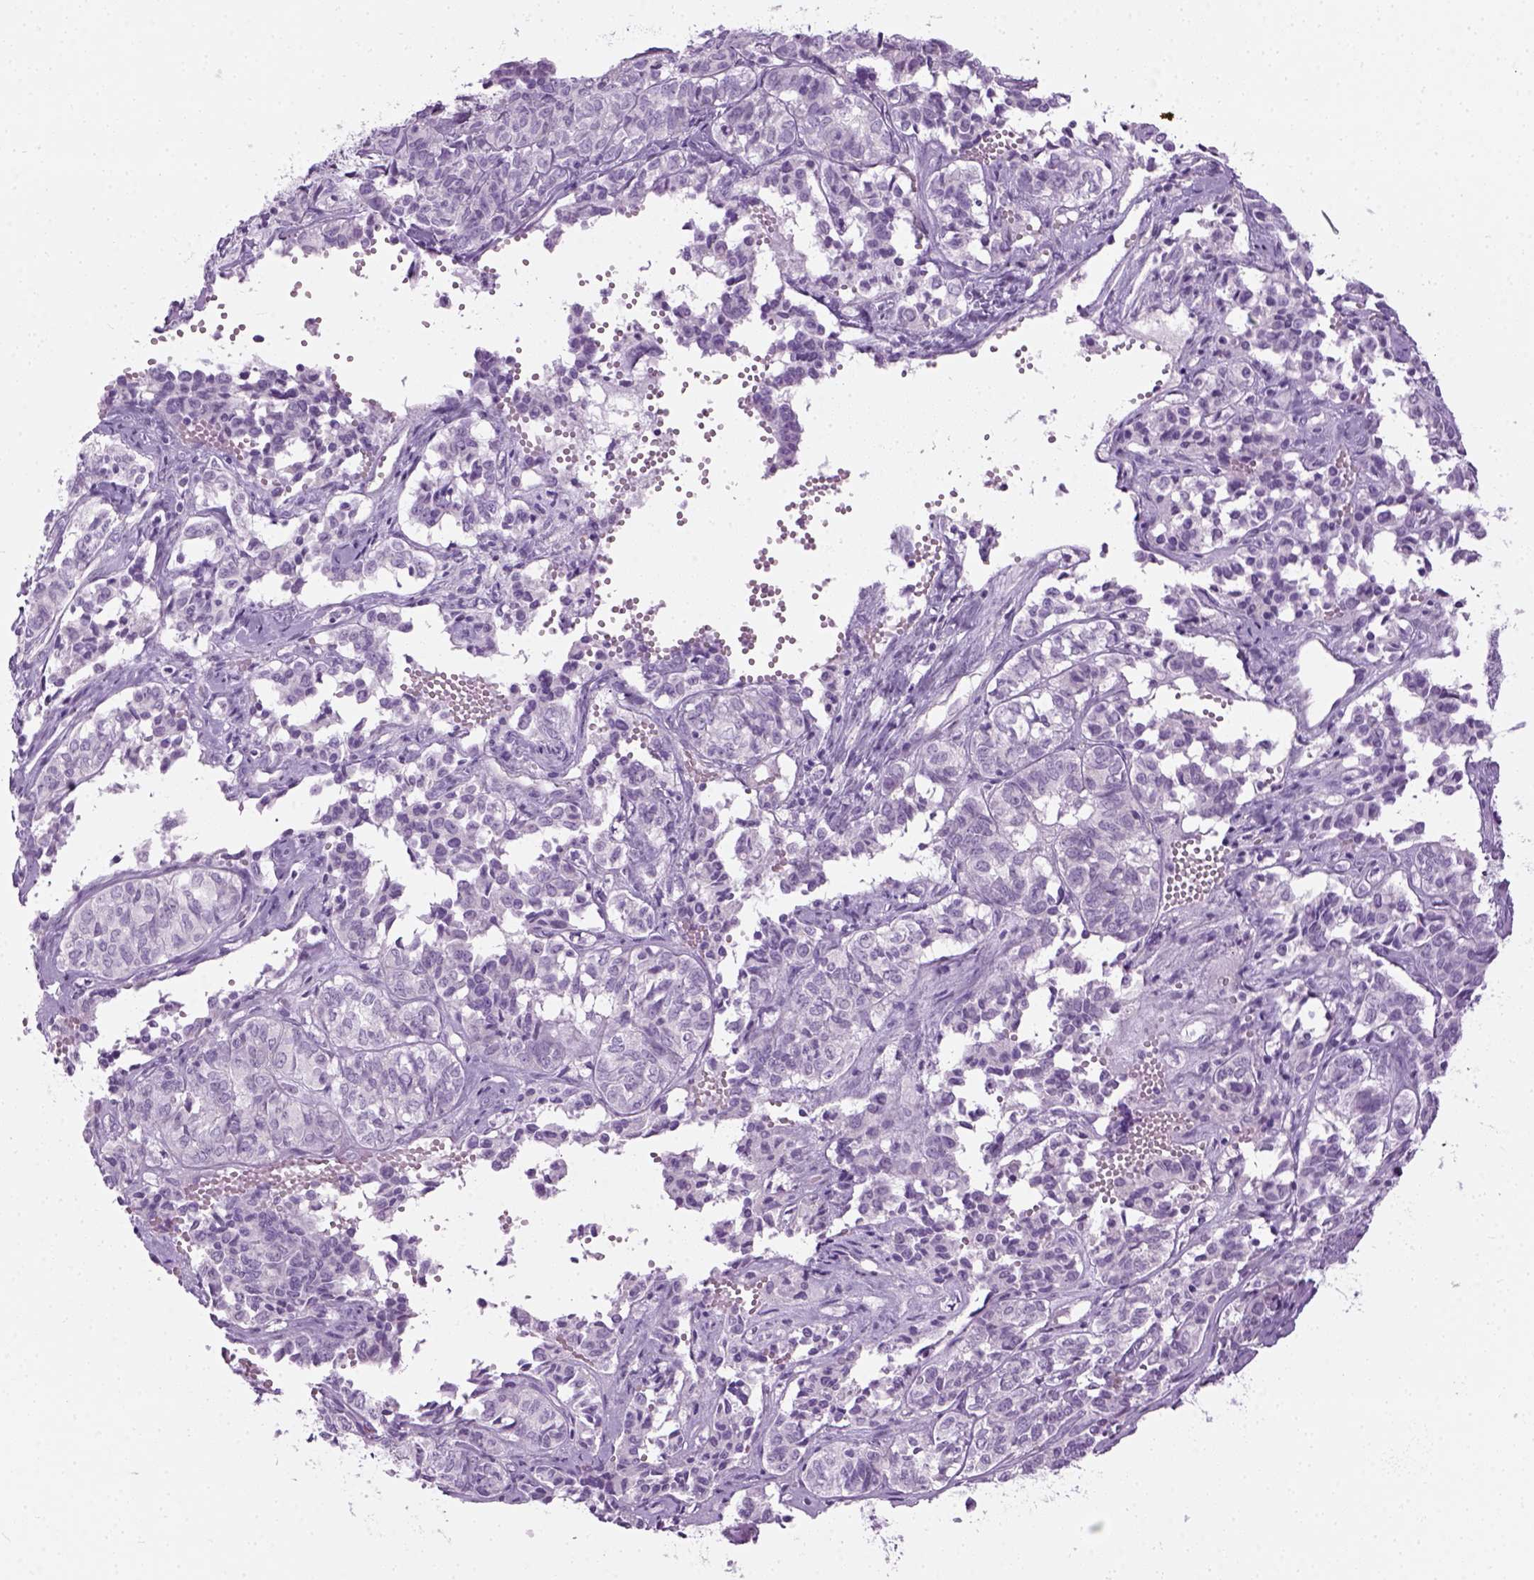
{"staining": {"intensity": "negative", "quantity": "none", "location": "none"}, "tissue": "ovarian cancer", "cell_type": "Tumor cells", "image_type": "cancer", "snomed": [{"axis": "morphology", "description": "Carcinoma, endometroid"}, {"axis": "topography", "description": "Ovary"}], "caption": "A high-resolution photomicrograph shows immunohistochemistry (IHC) staining of ovarian endometroid carcinoma, which reveals no significant expression in tumor cells.", "gene": "CIBAR2", "patient": {"sex": "female", "age": 80}}